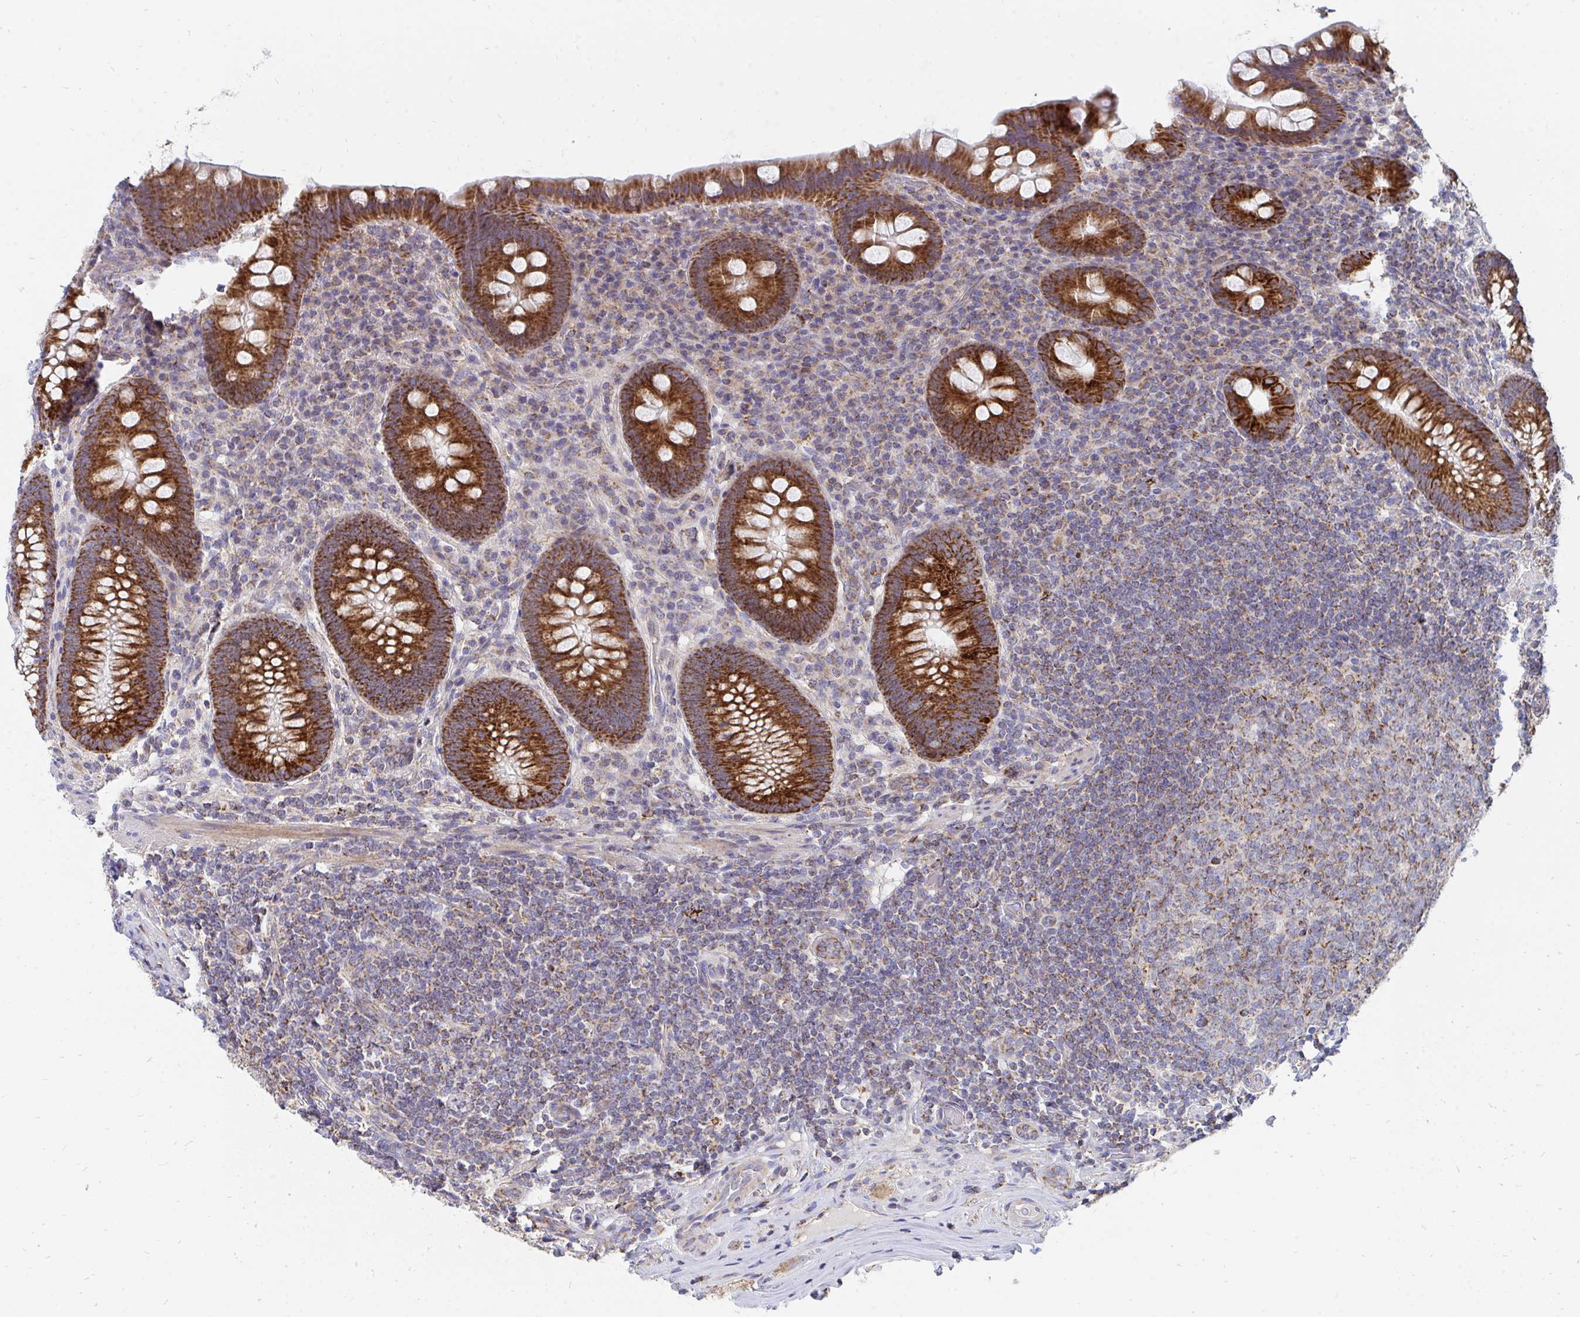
{"staining": {"intensity": "strong", "quantity": ">75%", "location": "cytoplasmic/membranous"}, "tissue": "appendix", "cell_type": "Glandular cells", "image_type": "normal", "snomed": [{"axis": "morphology", "description": "Normal tissue, NOS"}, {"axis": "topography", "description": "Appendix"}], "caption": "Immunohistochemical staining of benign human appendix shows strong cytoplasmic/membranous protein expression in about >75% of glandular cells. The staining was performed using DAB (3,3'-diaminobenzidine) to visualize the protein expression in brown, while the nuclei were stained in blue with hematoxylin (Magnification: 20x).", "gene": "PC", "patient": {"sex": "male", "age": 71}}